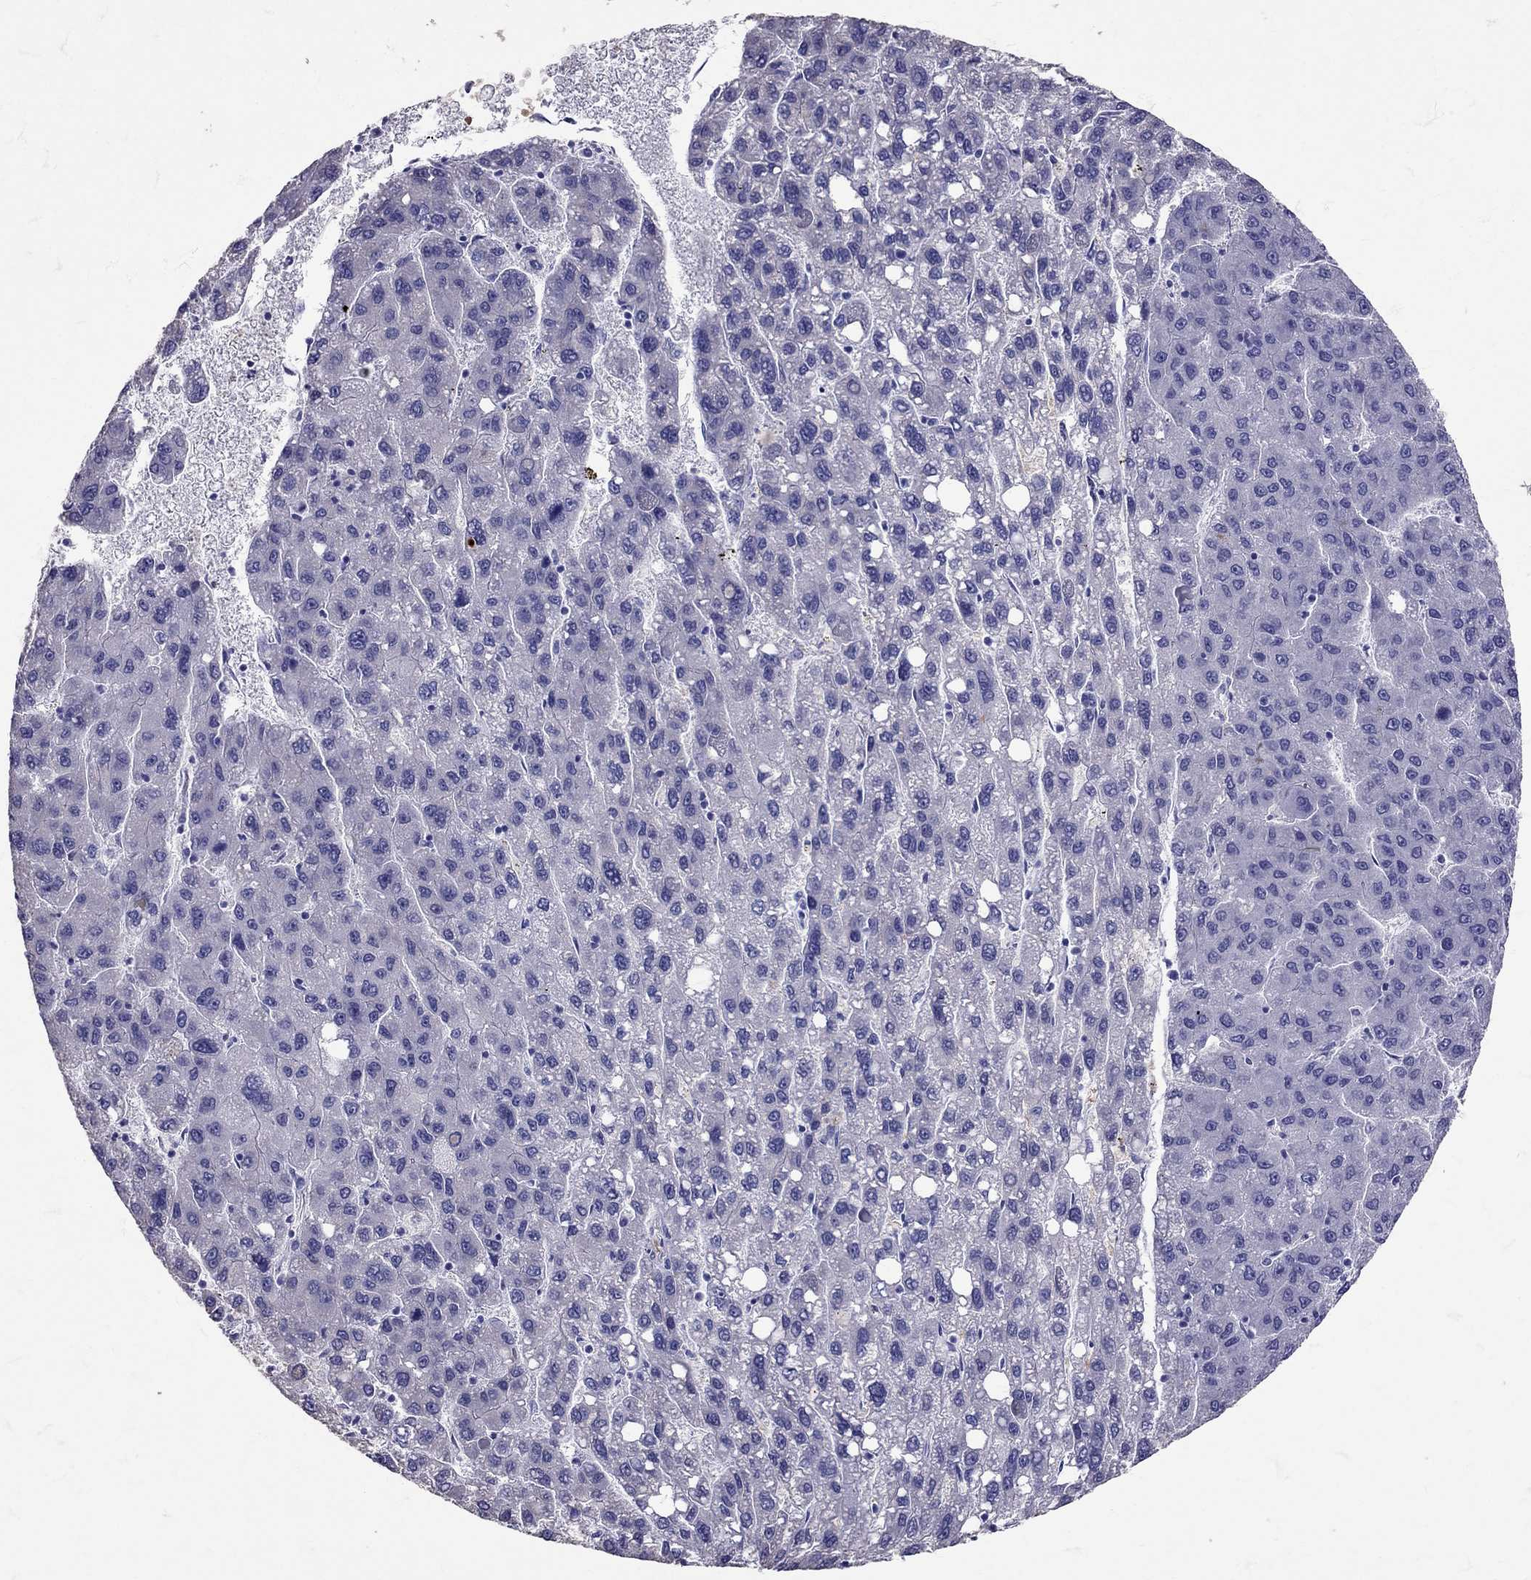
{"staining": {"intensity": "negative", "quantity": "none", "location": "none"}, "tissue": "liver cancer", "cell_type": "Tumor cells", "image_type": "cancer", "snomed": [{"axis": "morphology", "description": "Carcinoma, Hepatocellular, NOS"}, {"axis": "topography", "description": "Liver"}], "caption": "Immunohistochemistry (IHC) photomicrograph of liver cancer stained for a protein (brown), which exhibits no expression in tumor cells.", "gene": "TBR1", "patient": {"sex": "female", "age": 82}}